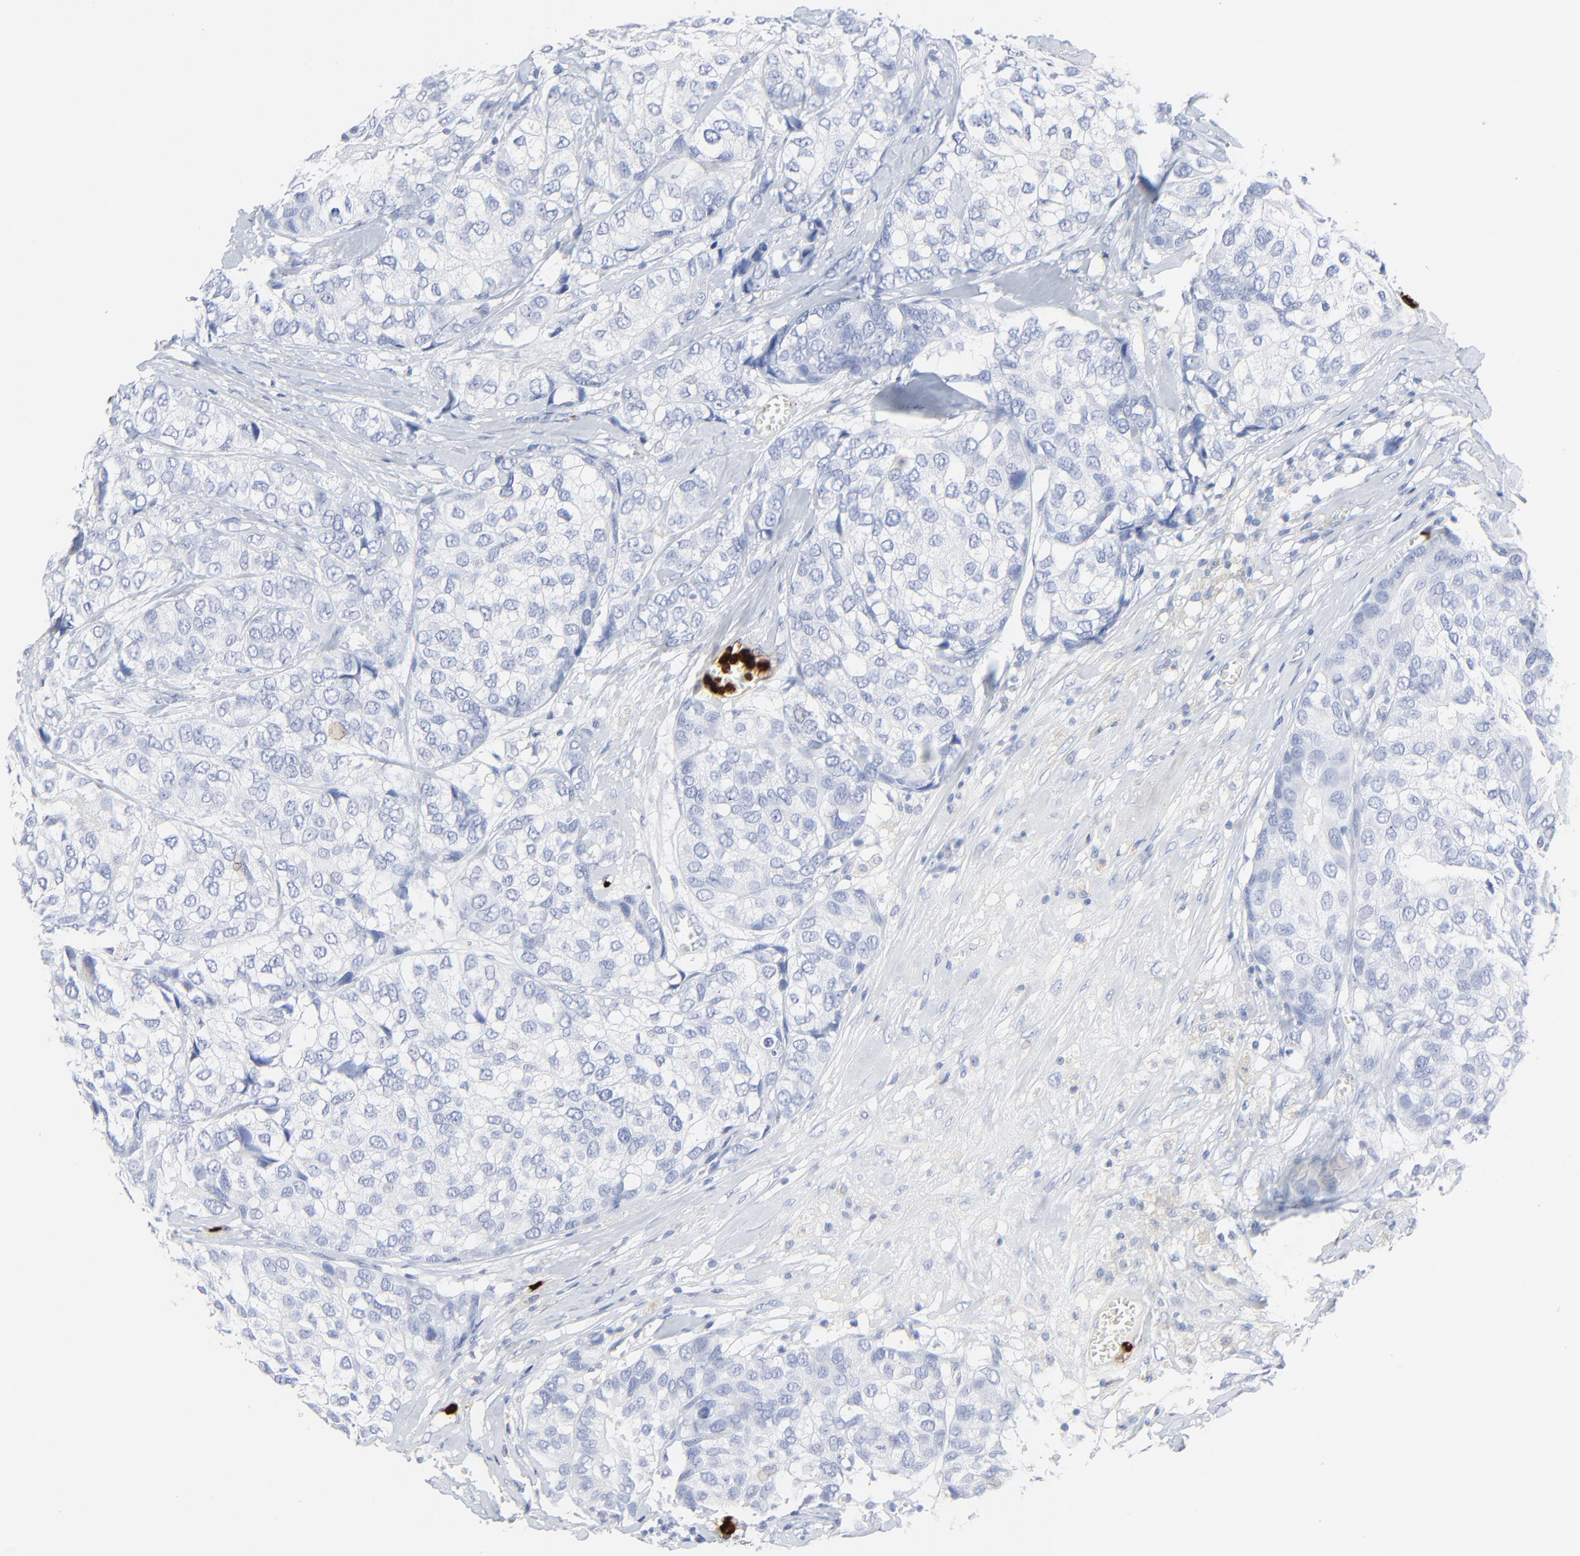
{"staining": {"intensity": "negative", "quantity": "none", "location": "none"}, "tissue": "breast cancer", "cell_type": "Tumor cells", "image_type": "cancer", "snomed": [{"axis": "morphology", "description": "Duct carcinoma"}, {"axis": "topography", "description": "Breast"}], "caption": "A high-resolution image shows immunohistochemistry staining of breast infiltrating ductal carcinoma, which exhibits no significant expression in tumor cells.", "gene": "LCN2", "patient": {"sex": "female", "age": 68}}